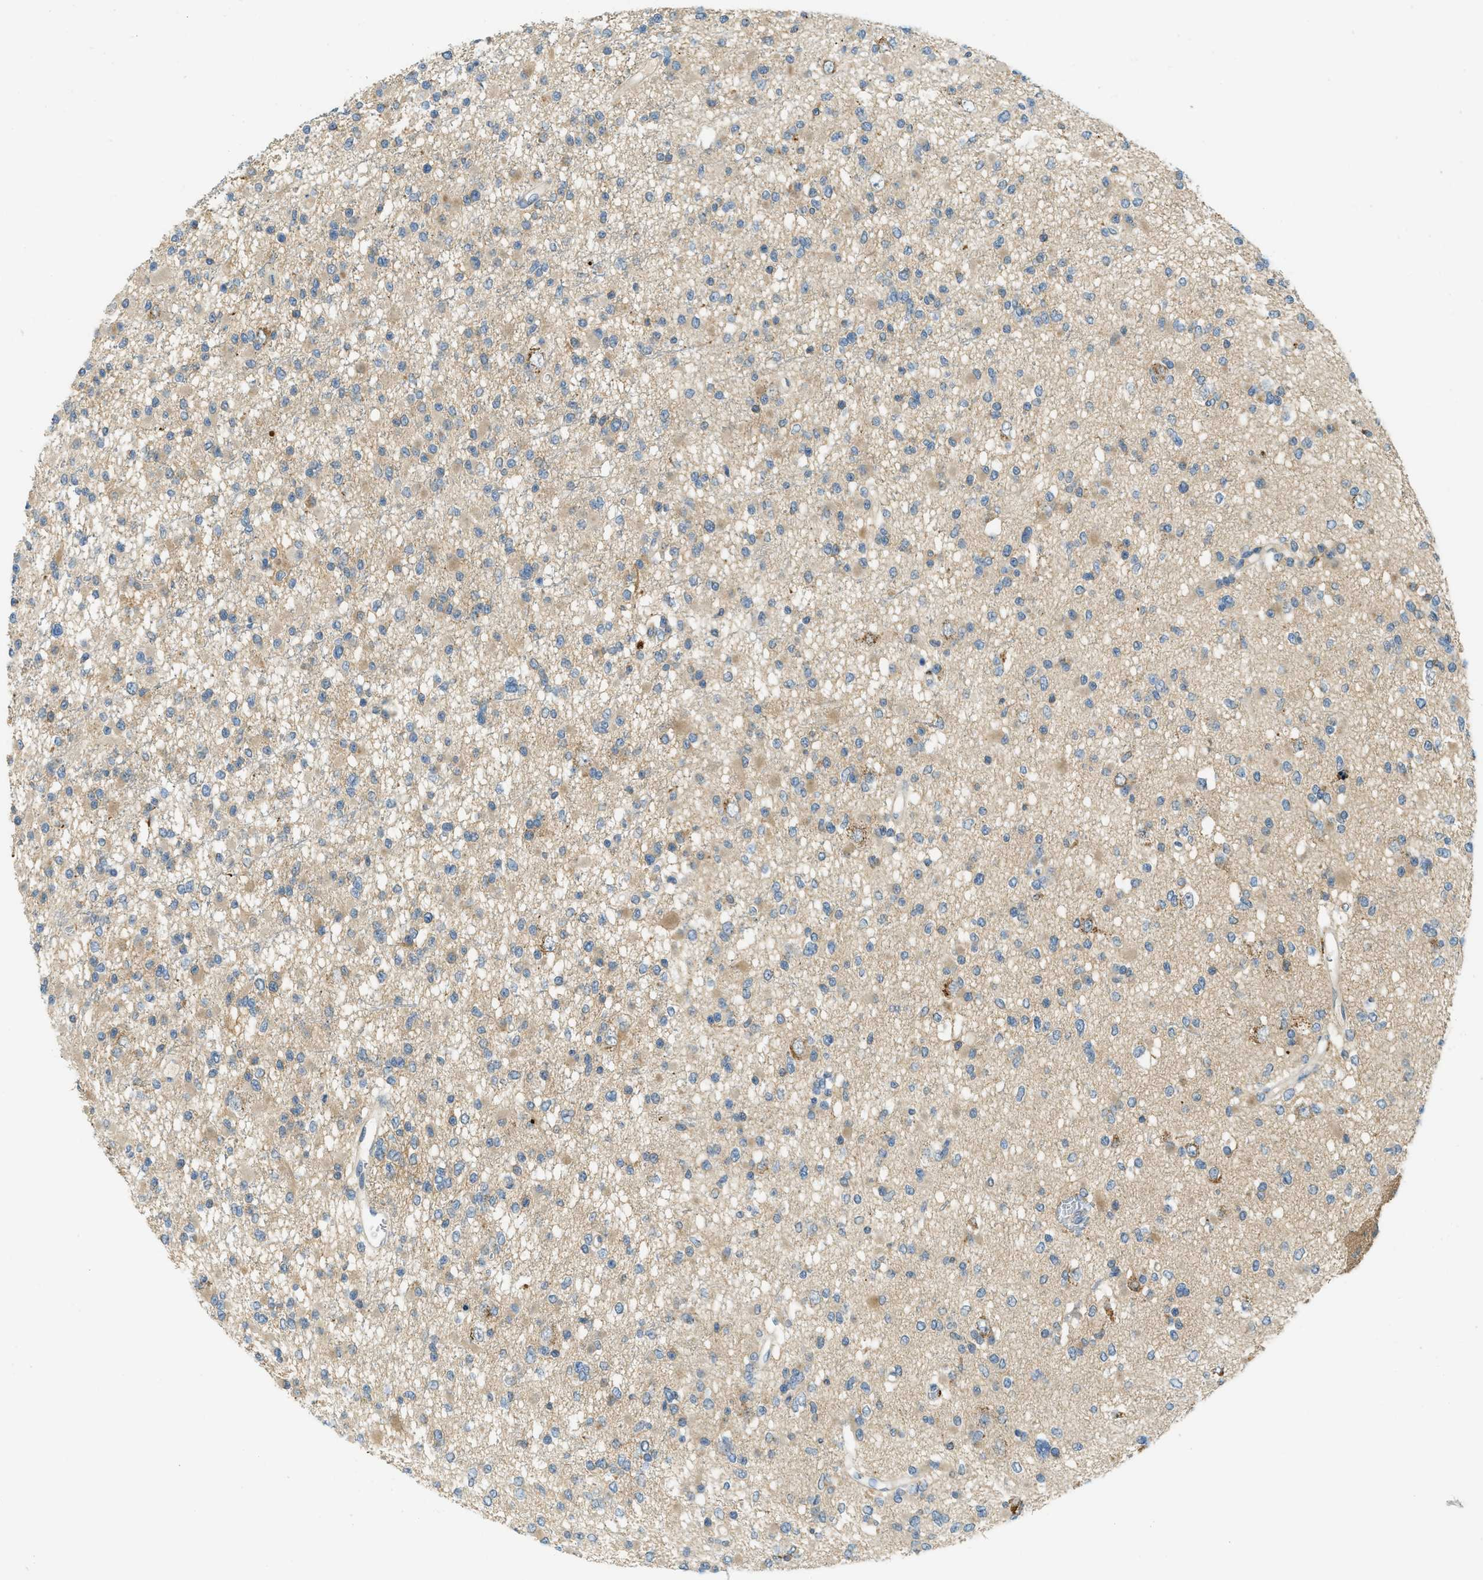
{"staining": {"intensity": "weak", "quantity": "25%-75%", "location": "cytoplasmic/membranous"}, "tissue": "glioma", "cell_type": "Tumor cells", "image_type": "cancer", "snomed": [{"axis": "morphology", "description": "Glioma, malignant, Low grade"}, {"axis": "topography", "description": "Brain"}], "caption": "Tumor cells reveal weak cytoplasmic/membranous staining in approximately 25%-75% of cells in glioma.", "gene": "PLBD2", "patient": {"sex": "female", "age": 22}}